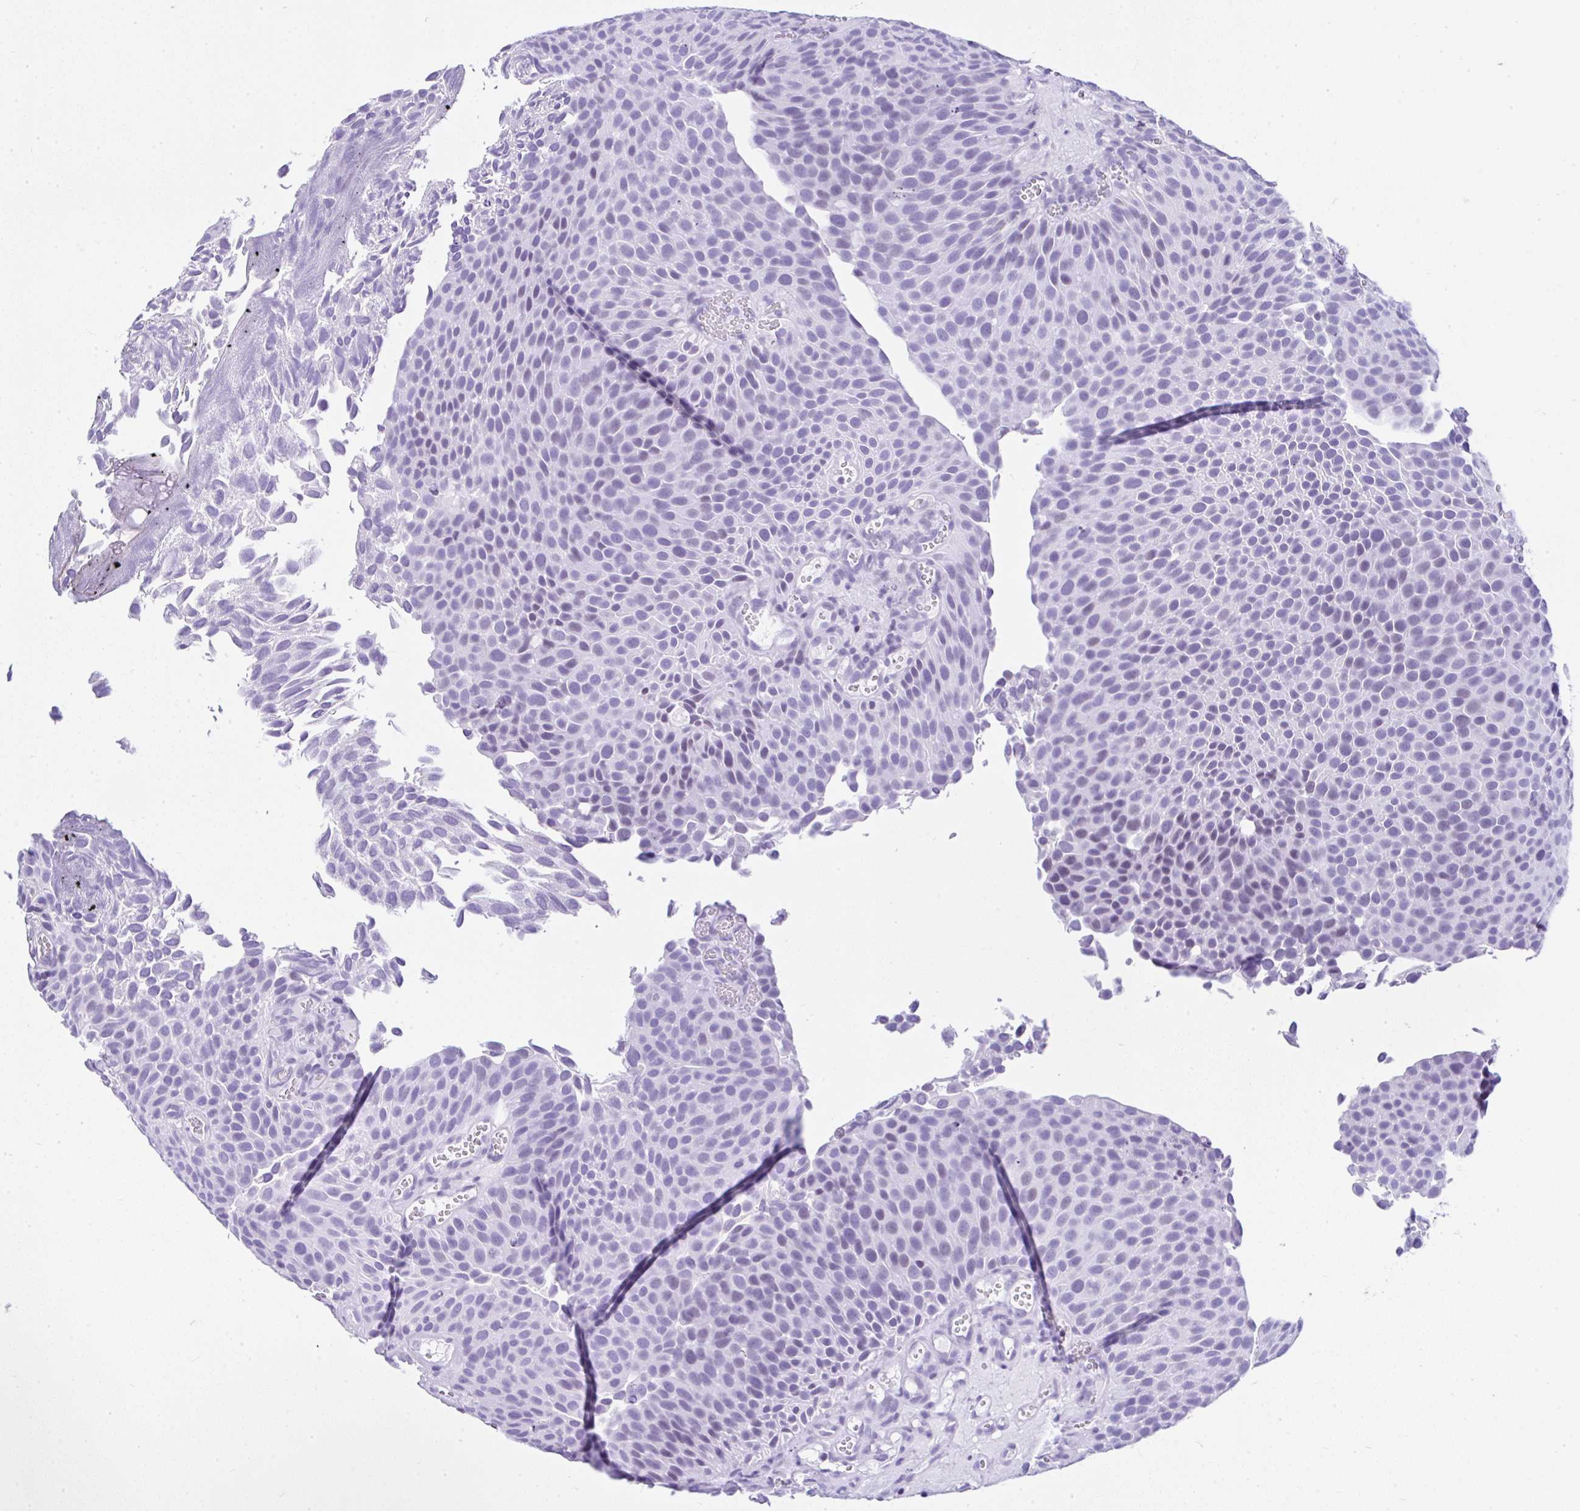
{"staining": {"intensity": "negative", "quantity": "none", "location": "none"}, "tissue": "urothelial cancer", "cell_type": "Tumor cells", "image_type": "cancer", "snomed": [{"axis": "morphology", "description": "Urothelial carcinoma, Low grade"}, {"axis": "topography", "description": "Urinary bladder"}], "caption": "Urothelial cancer stained for a protein using immunohistochemistry demonstrates no staining tumor cells.", "gene": "KRT27", "patient": {"sex": "male", "age": 89}}